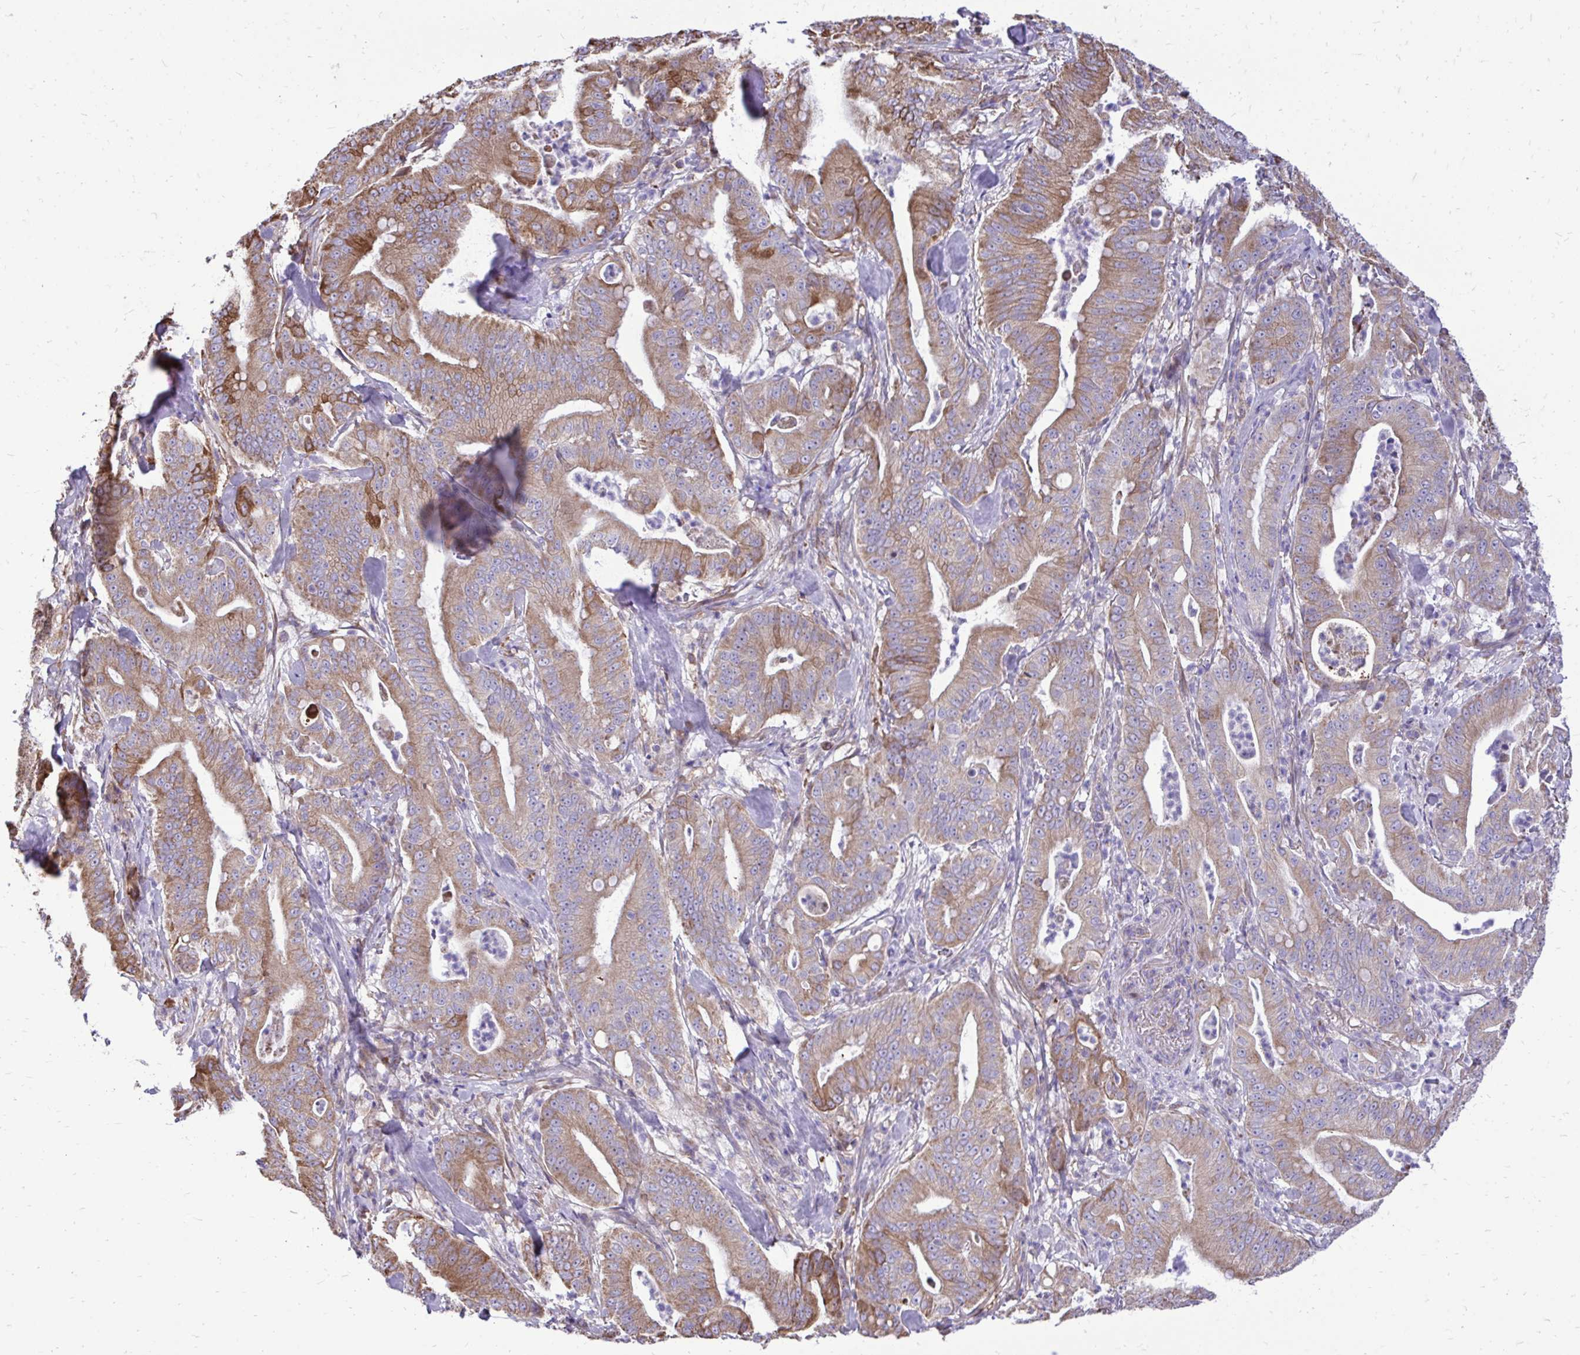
{"staining": {"intensity": "weak", "quantity": ">75%", "location": "cytoplasmic/membranous"}, "tissue": "pancreatic cancer", "cell_type": "Tumor cells", "image_type": "cancer", "snomed": [{"axis": "morphology", "description": "Adenocarcinoma, NOS"}, {"axis": "topography", "description": "Pancreas"}], "caption": "Tumor cells reveal low levels of weak cytoplasmic/membranous expression in approximately >75% of cells in human pancreatic adenocarcinoma.", "gene": "ATP13A2", "patient": {"sex": "male", "age": 71}}